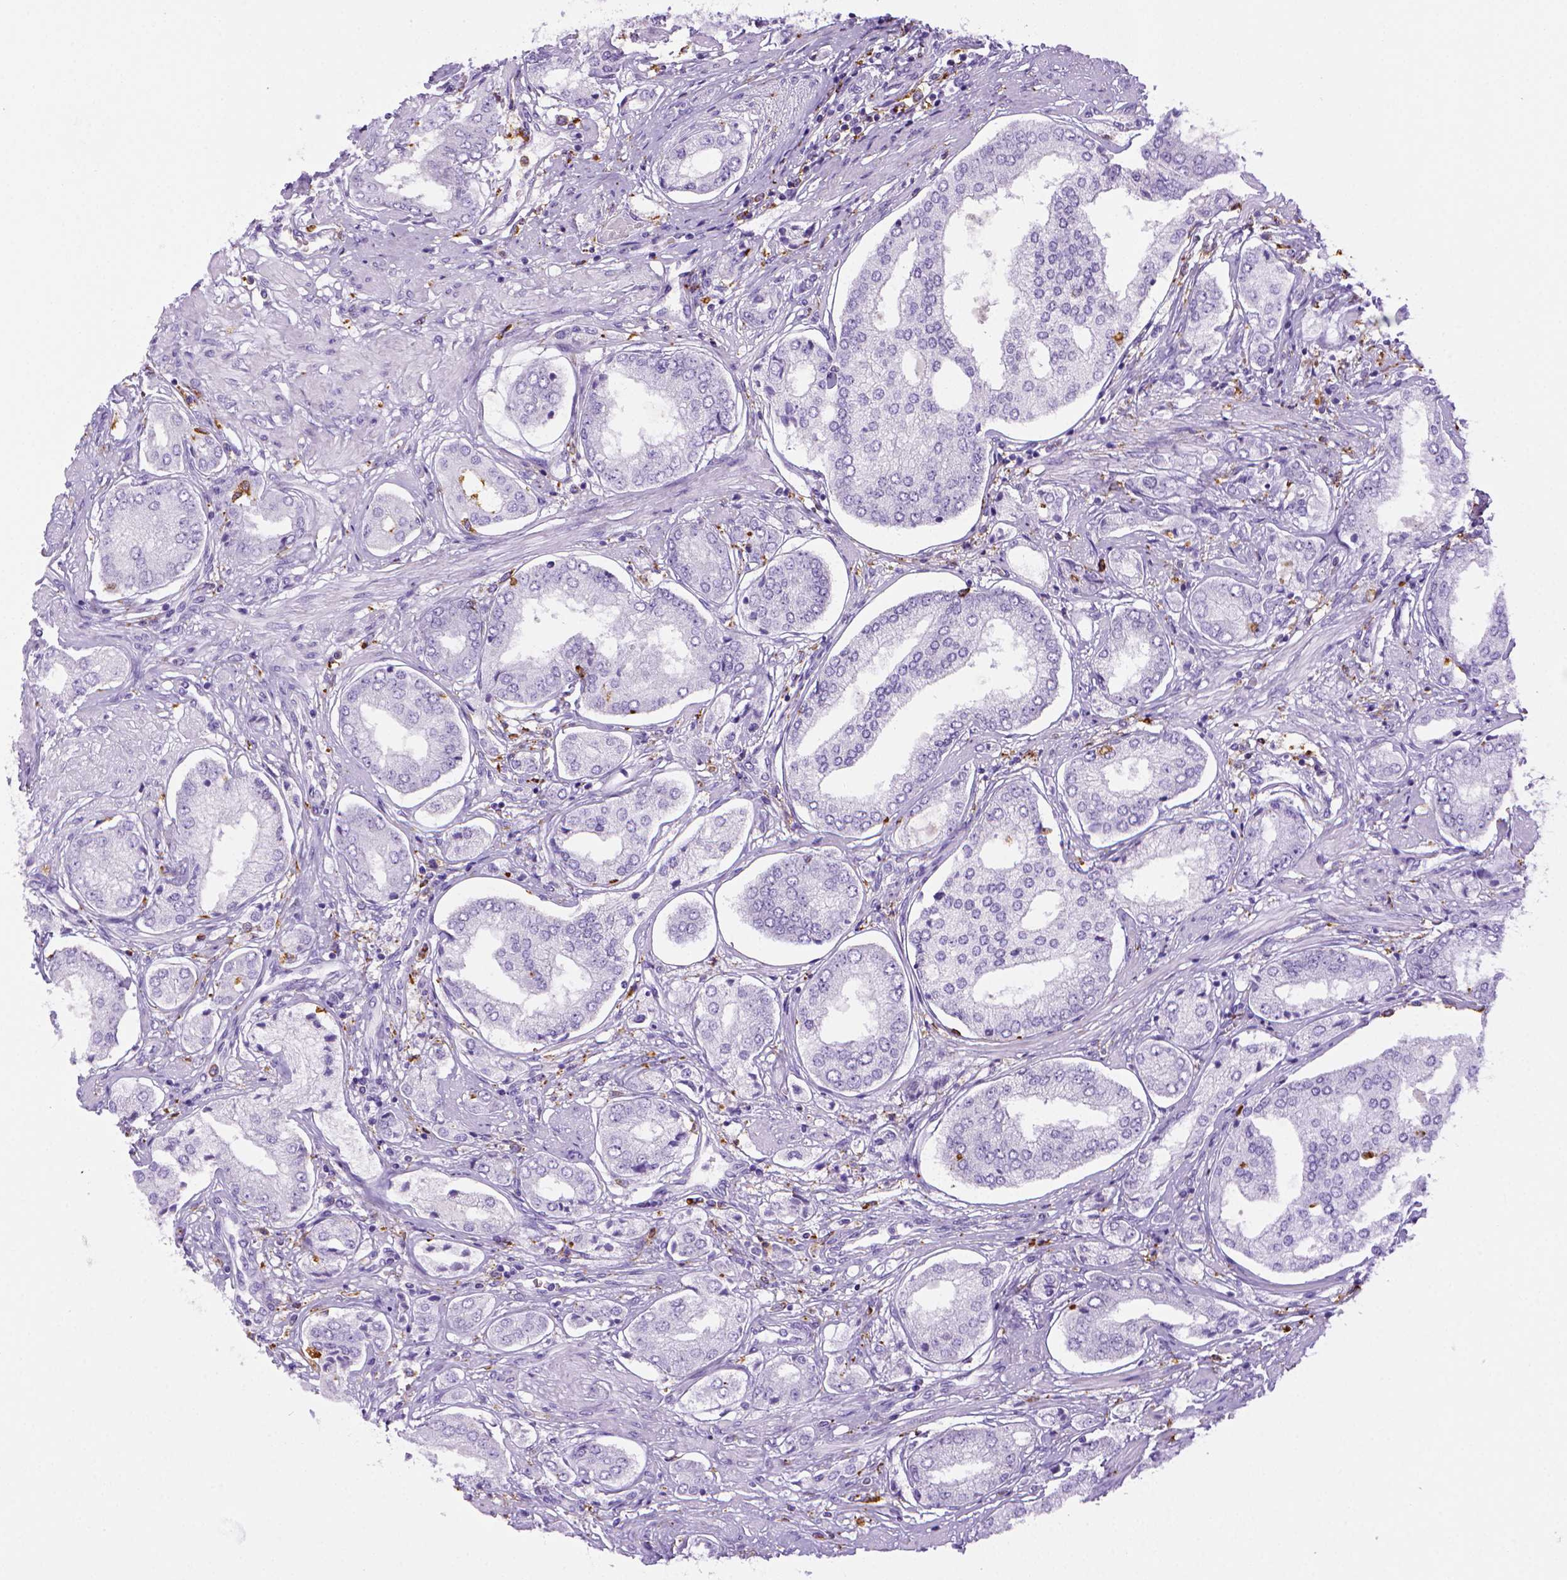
{"staining": {"intensity": "negative", "quantity": "none", "location": "none"}, "tissue": "prostate cancer", "cell_type": "Tumor cells", "image_type": "cancer", "snomed": [{"axis": "morphology", "description": "Adenocarcinoma, NOS"}, {"axis": "topography", "description": "Prostate"}], "caption": "DAB (3,3'-diaminobenzidine) immunohistochemical staining of human prostate cancer demonstrates no significant positivity in tumor cells.", "gene": "CD68", "patient": {"sex": "male", "age": 63}}